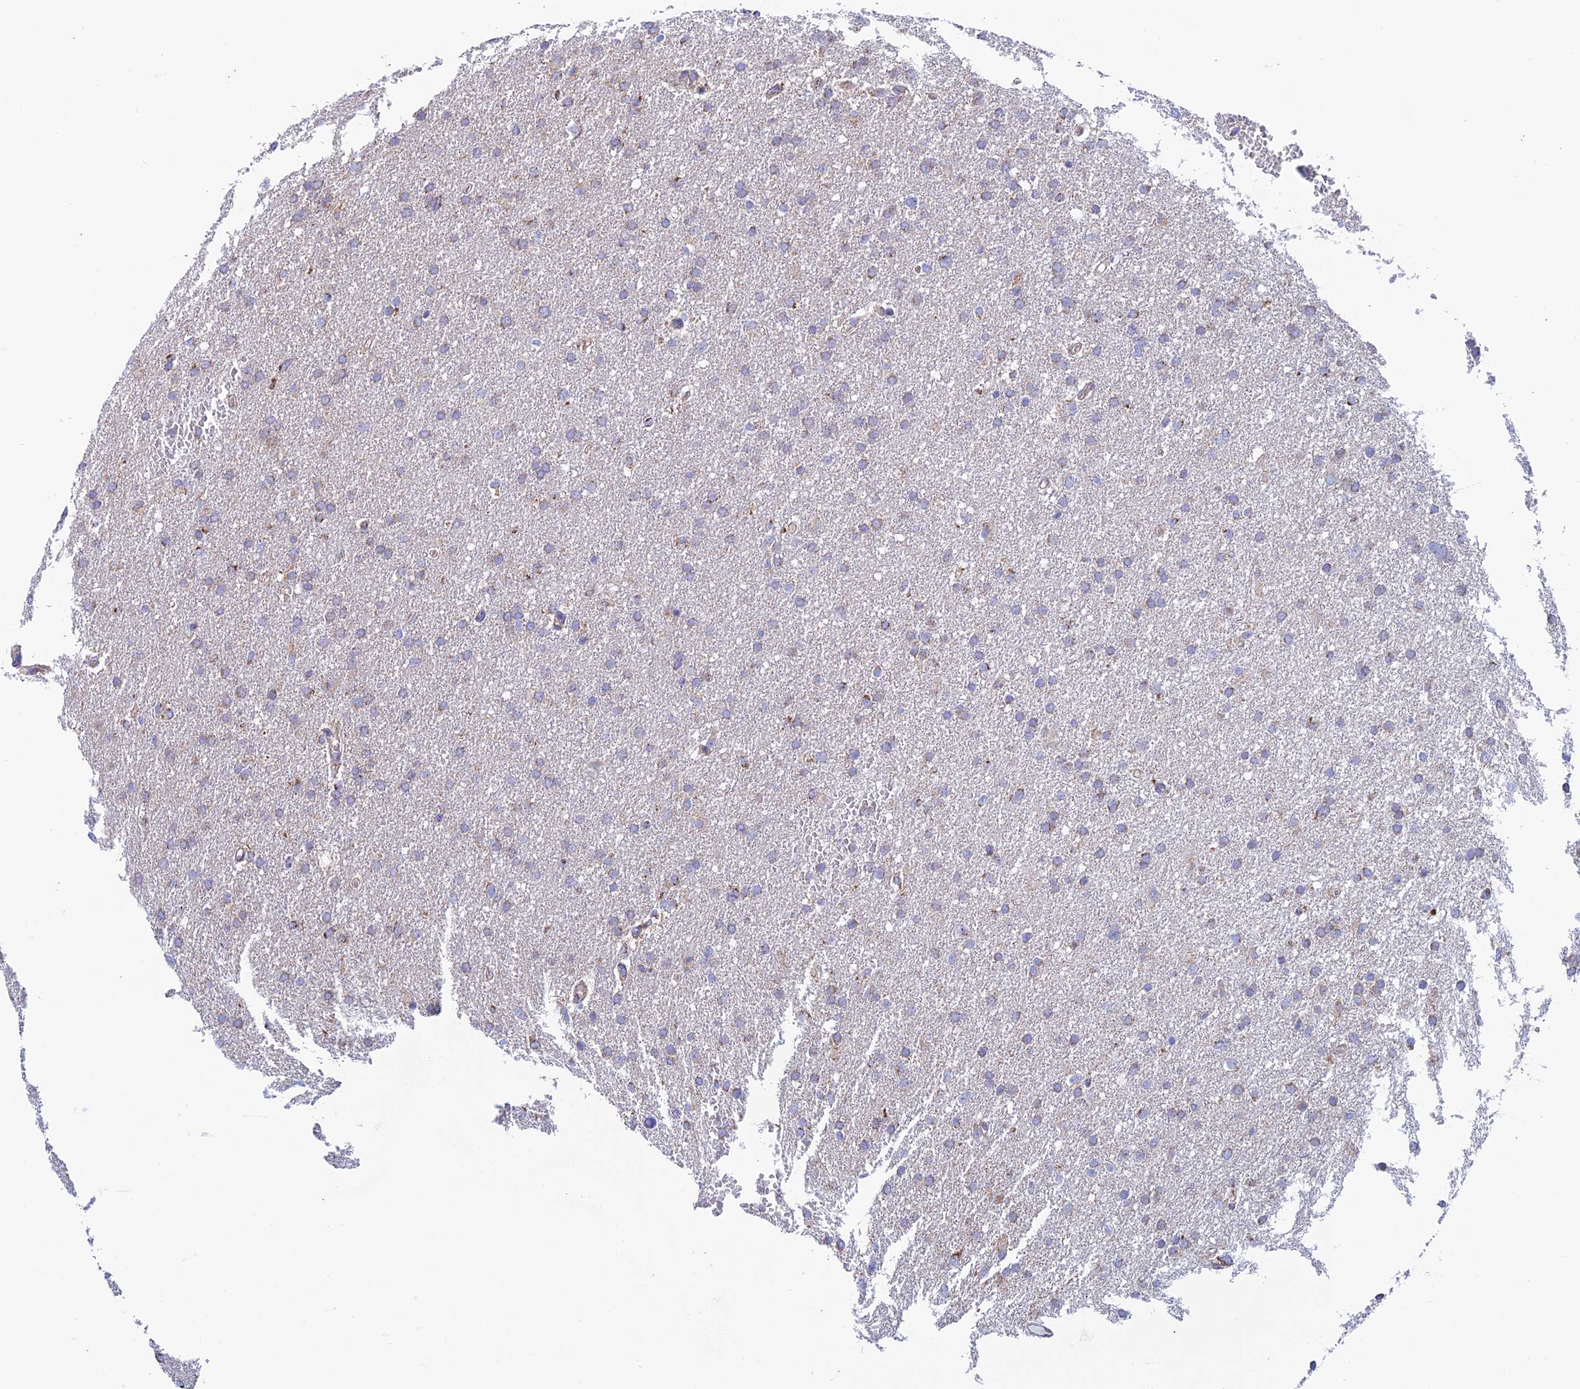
{"staining": {"intensity": "moderate", "quantity": "<25%", "location": "cytoplasmic/membranous"}, "tissue": "glioma", "cell_type": "Tumor cells", "image_type": "cancer", "snomed": [{"axis": "morphology", "description": "Glioma, malignant, High grade"}, {"axis": "topography", "description": "Cerebral cortex"}], "caption": "The micrograph reveals staining of glioma, revealing moderate cytoplasmic/membranous protein staining (brown color) within tumor cells. (DAB (3,3'-diaminobenzidine) IHC with brightfield microscopy, high magnification).", "gene": "ZNF181", "patient": {"sex": "female", "age": 36}}